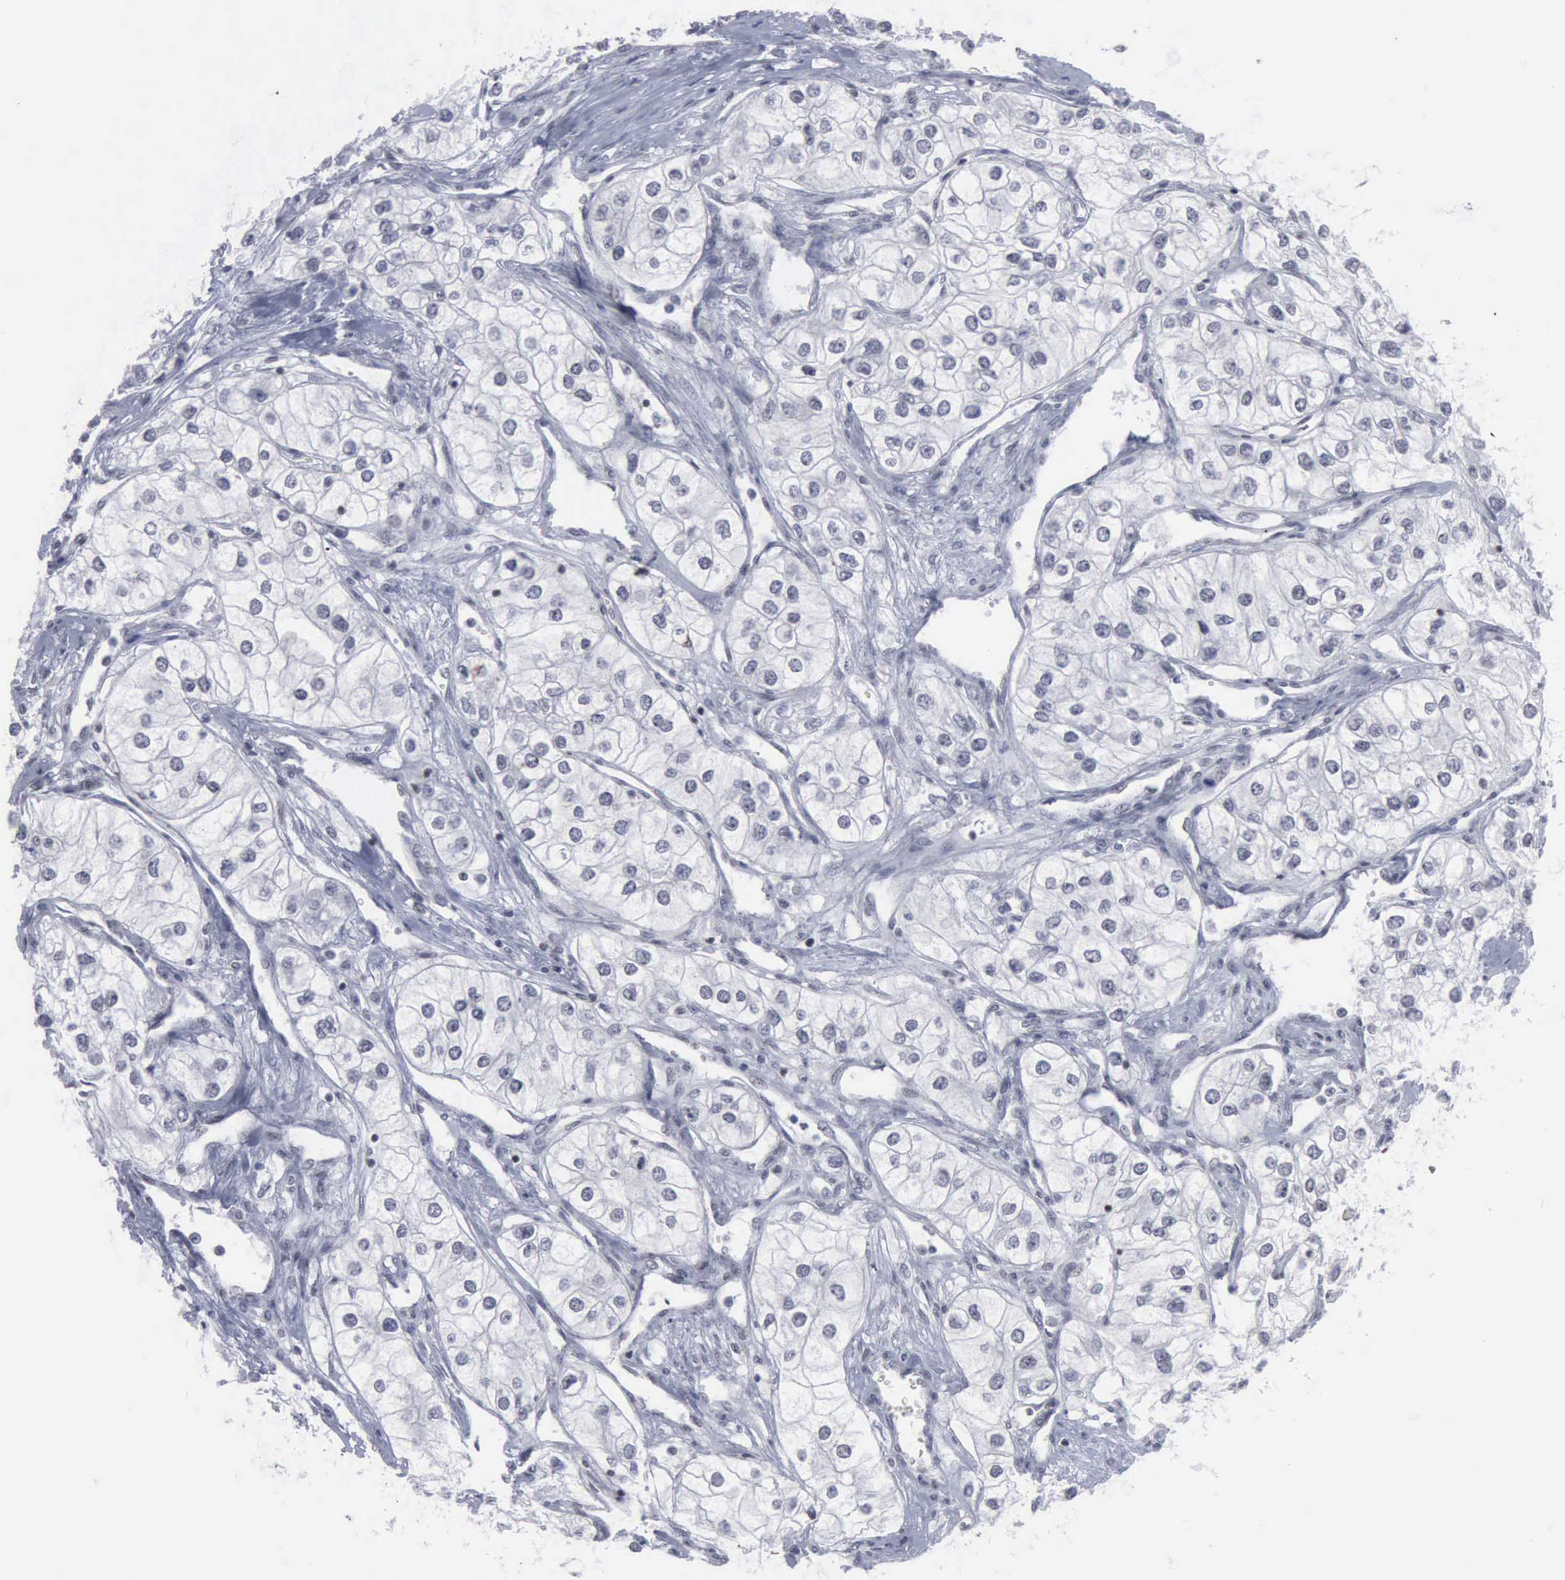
{"staining": {"intensity": "negative", "quantity": "none", "location": "none"}, "tissue": "renal cancer", "cell_type": "Tumor cells", "image_type": "cancer", "snomed": [{"axis": "morphology", "description": "Adenocarcinoma, NOS"}, {"axis": "topography", "description": "Kidney"}], "caption": "The IHC image has no significant positivity in tumor cells of renal cancer (adenocarcinoma) tissue.", "gene": "XPA", "patient": {"sex": "male", "age": 57}}